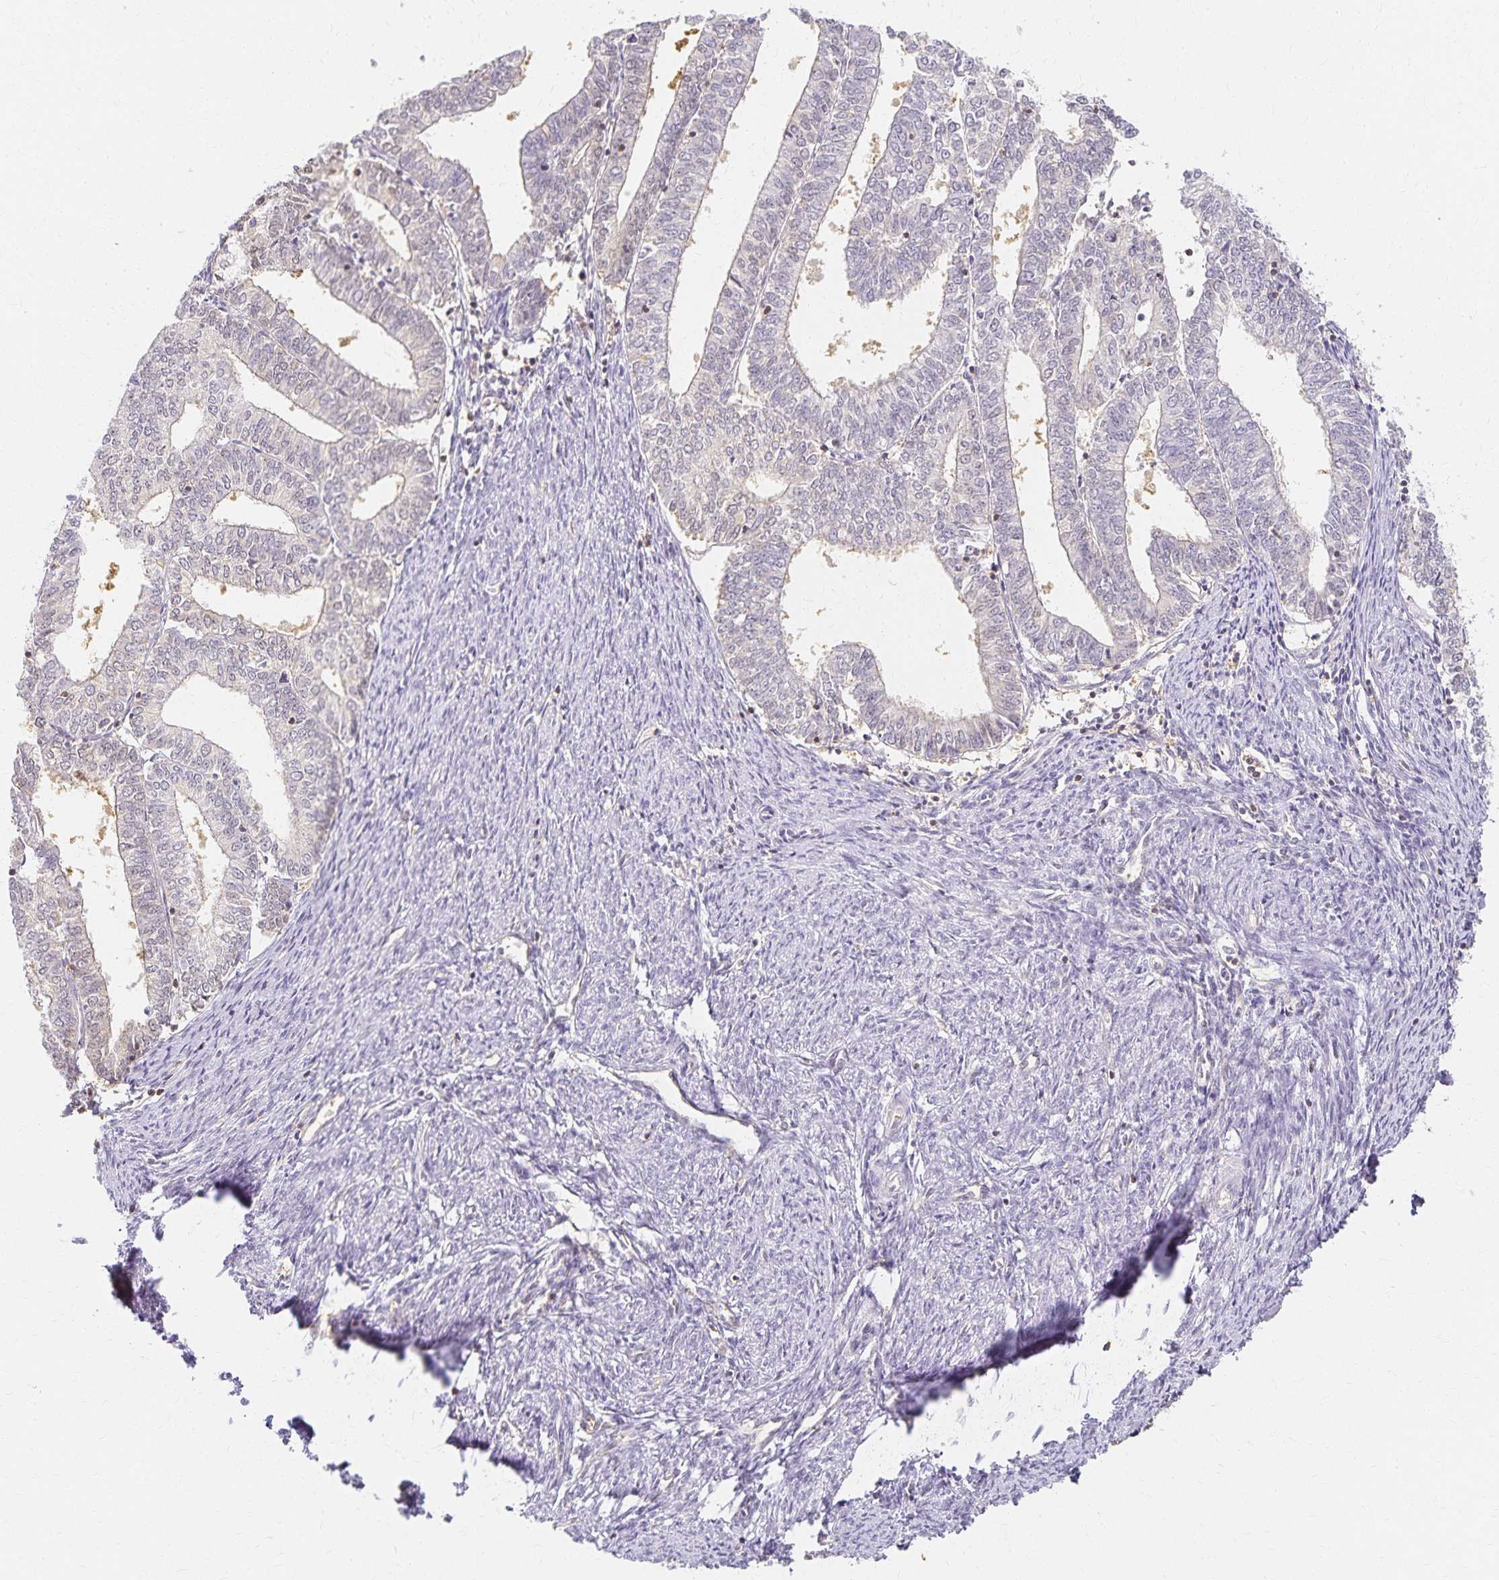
{"staining": {"intensity": "negative", "quantity": "none", "location": "none"}, "tissue": "endometrial cancer", "cell_type": "Tumor cells", "image_type": "cancer", "snomed": [{"axis": "morphology", "description": "Adenocarcinoma, NOS"}, {"axis": "topography", "description": "Endometrium"}], "caption": "Immunohistochemical staining of endometrial cancer exhibits no significant staining in tumor cells.", "gene": "AZGP1", "patient": {"sex": "female", "age": 61}}